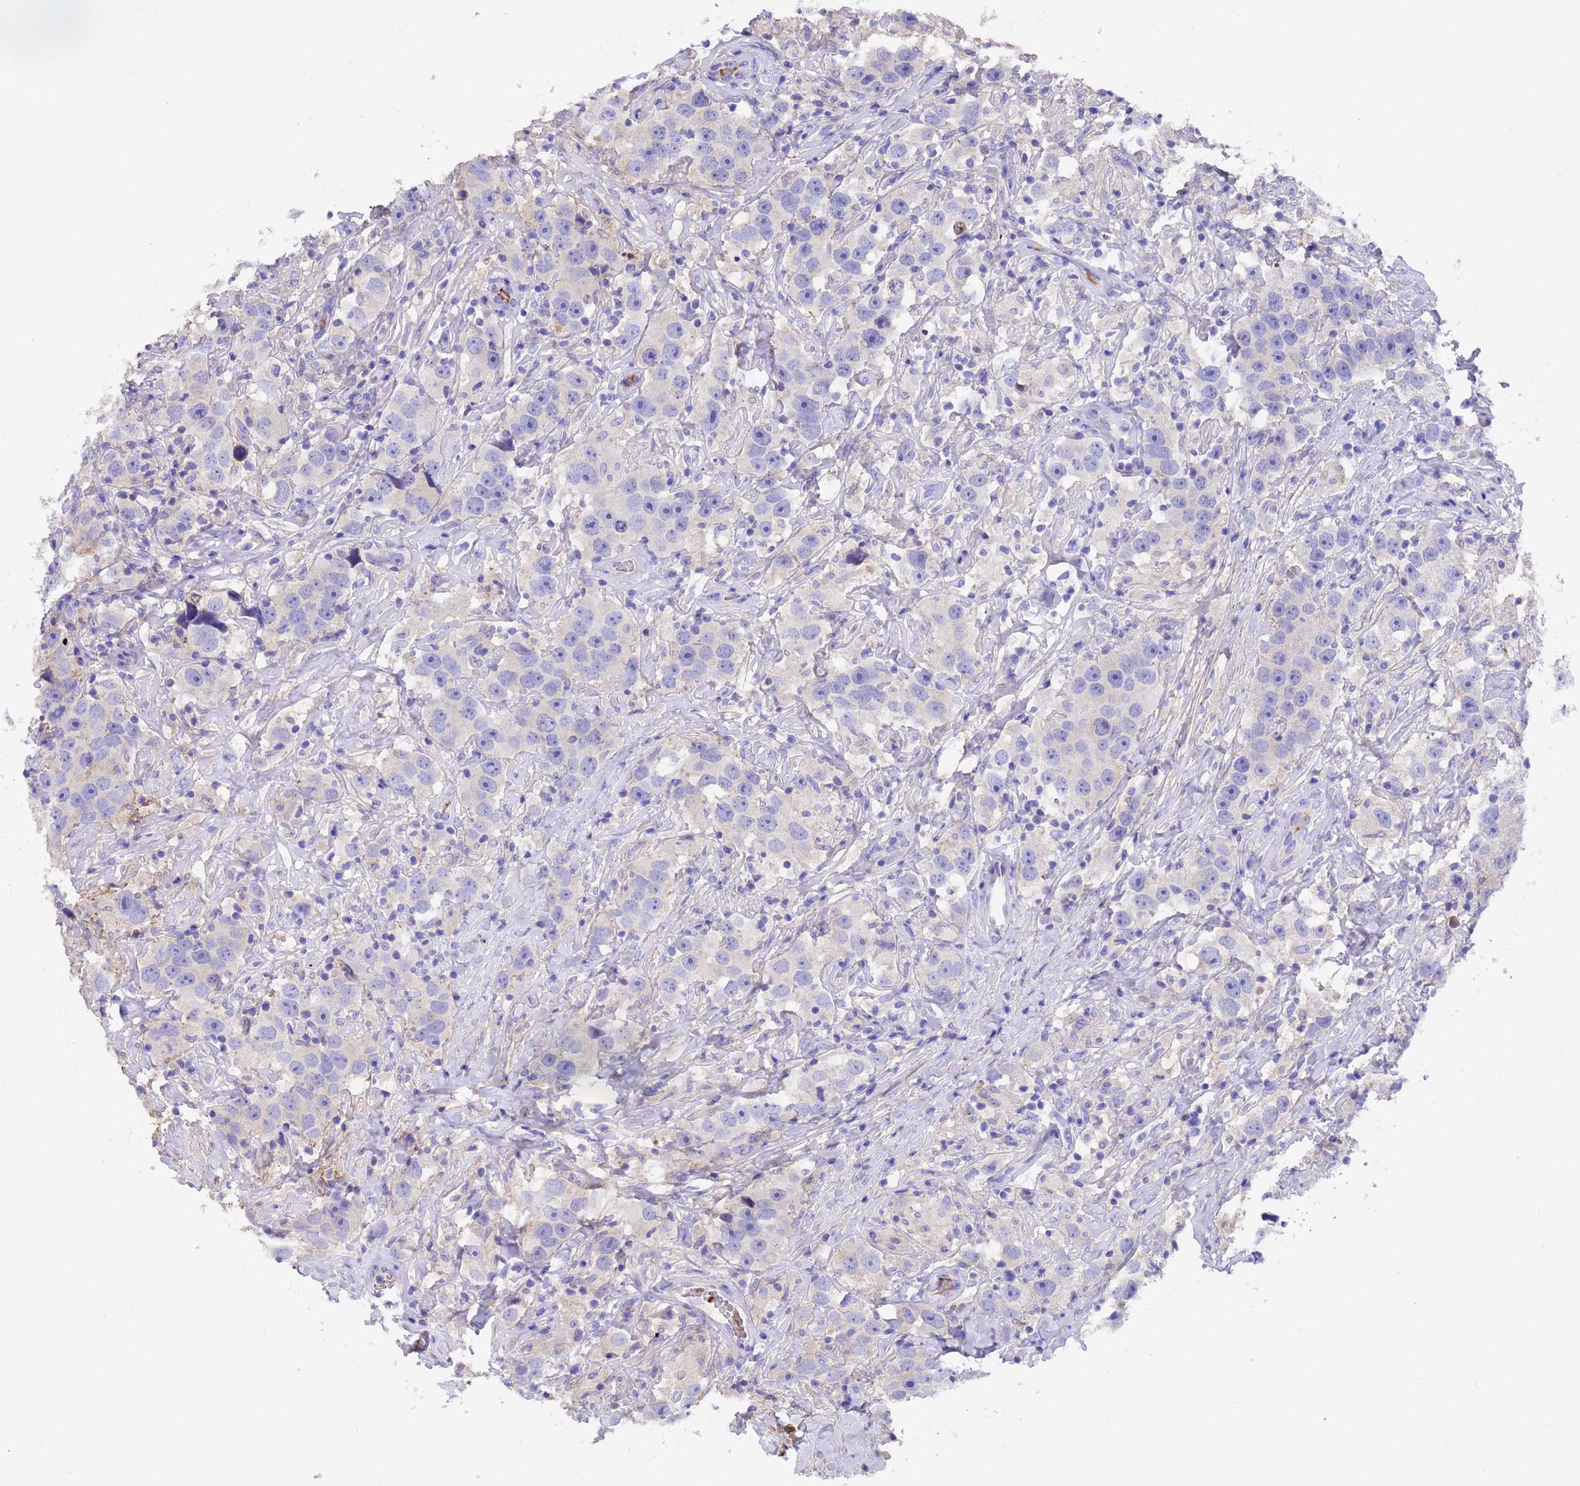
{"staining": {"intensity": "negative", "quantity": "none", "location": "none"}, "tissue": "testis cancer", "cell_type": "Tumor cells", "image_type": "cancer", "snomed": [{"axis": "morphology", "description": "Seminoma, NOS"}, {"axis": "topography", "description": "Testis"}], "caption": "A high-resolution histopathology image shows immunohistochemistry (IHC) staining of testis seminoma, which shows no significant positivity in tumor cells.", "gene": "ELP6", "patient": {"sex": "male", "age": 49}}